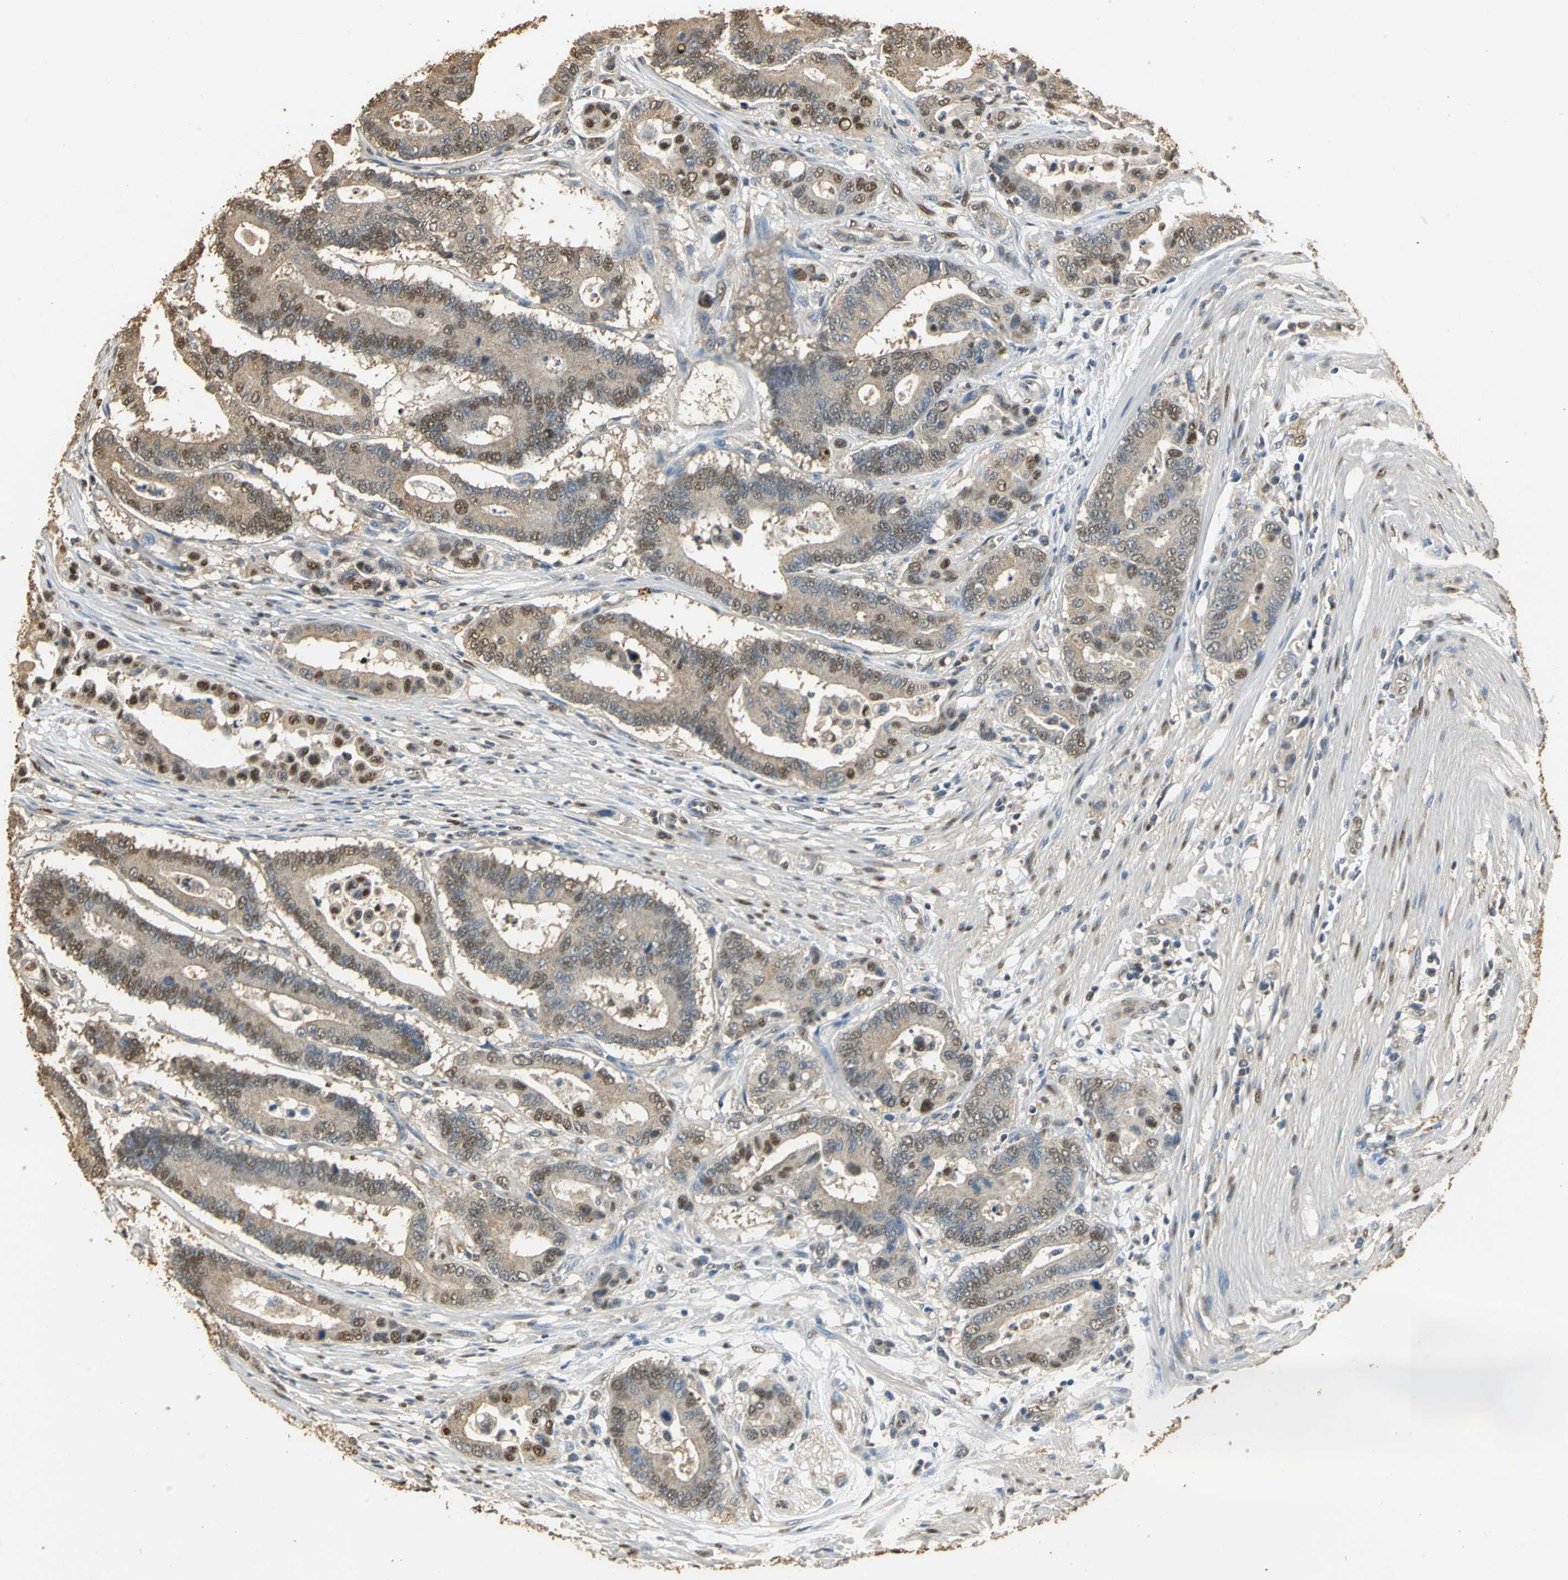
{"staining": {"intensity": "moderate", "quantity": ">75%", "location": "cytoplasmic/membranous"}, "tissue": "colorectal cancer", "cell_type": "Tumor cells", "image_type": "cancer", "snomed": [{"axis": "morphology", "description": "Normal tissue, NOS"}, {"axis": "morphology", "description": "Adenocarcinoma, NOS"}, {"axis": "topography", "description": "Colon"}], "caption": "Protein staining reveals moderate cytoplasmic/membranous staining in about >75% of tumor cells in colorectal cancer. (Brightfield microscopy of DAB IHC at high magnification).", "gene": "GAPDH", "patient": {"sex": "male", "age": 82}}